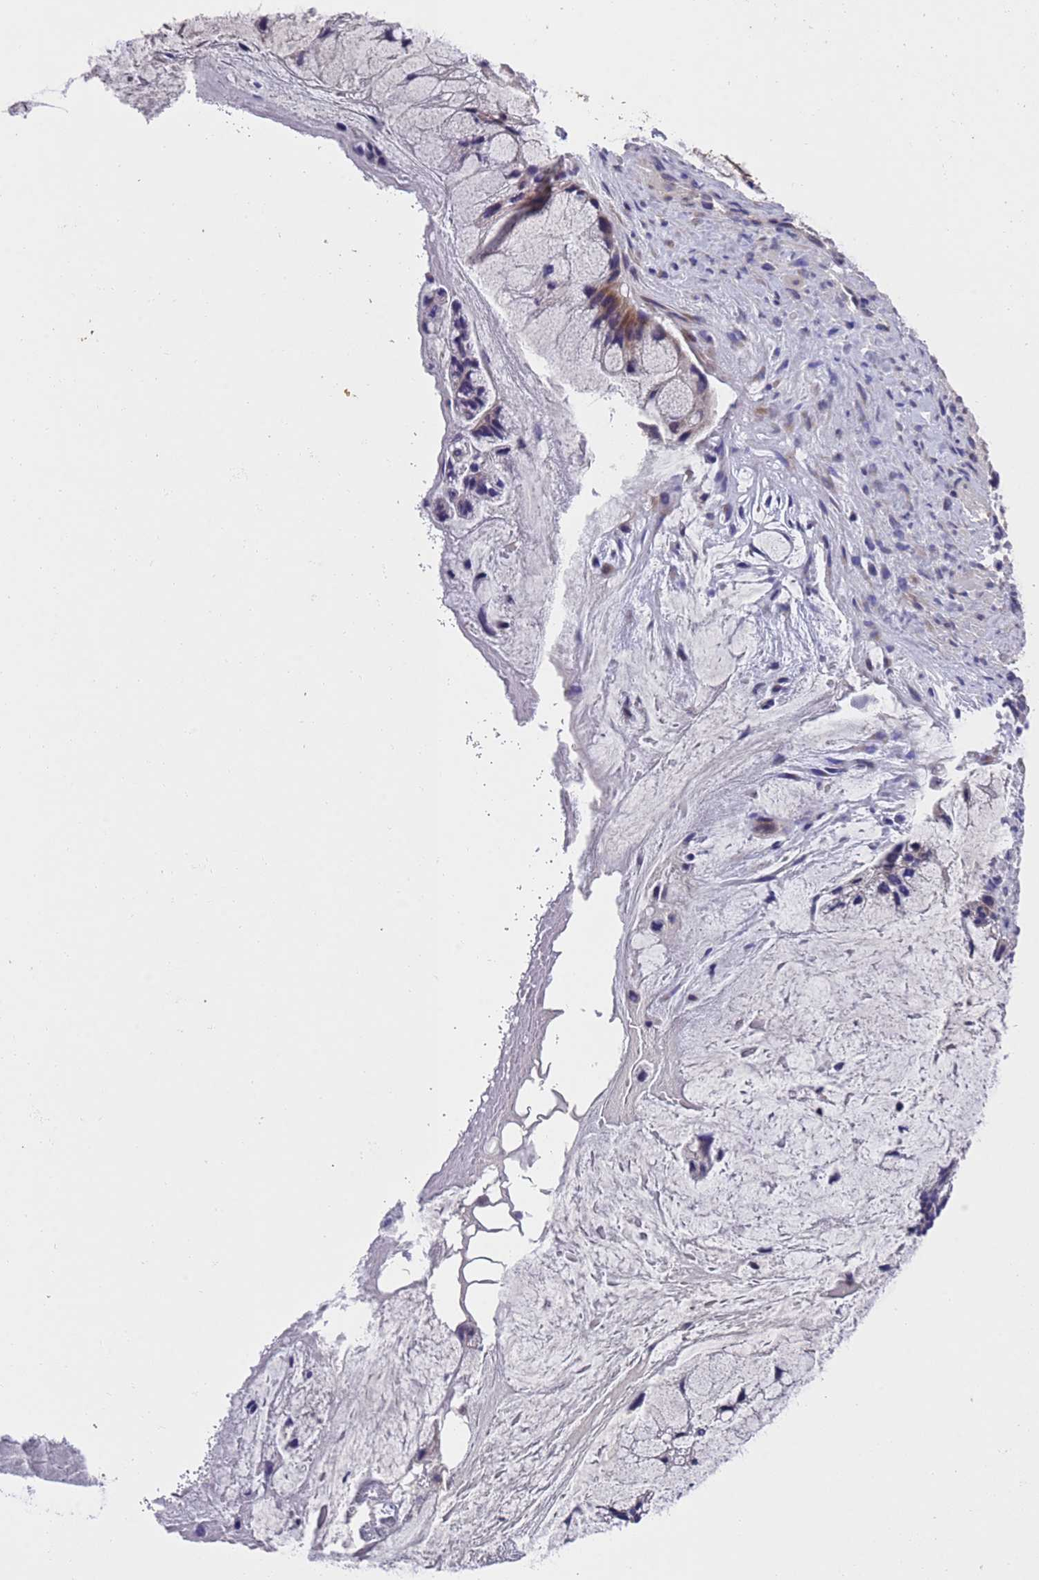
{"staining": {"intensity": "moderate", "quantity": "<25%", "location": "cytoplasmic/membranous"}, "tissue": "ovarian cancer", "cell_type": "Tumor cells", "image_type": "cancer", "snomed": [{"axis": "morphology", "description": "Cystadenocarcinoma, mucinous, NOS"}, {"axis": "topography", "description": "Ovary"}], "caption": "Immunohistochemistry (IHC) micrograph of neoplastic tissue: human ovarian cancer (mucinous cystadenocarcinoma) stained using immunohistochemistry demonstrates low levels of moderate protein expression localized specifically in the cytoplasmic/membranous of tumor cells, appearing as a cytoplasmic/membranous brown color.", "gene": "DCAF12L2", "patient": {"sex": "female", "age": 37}}